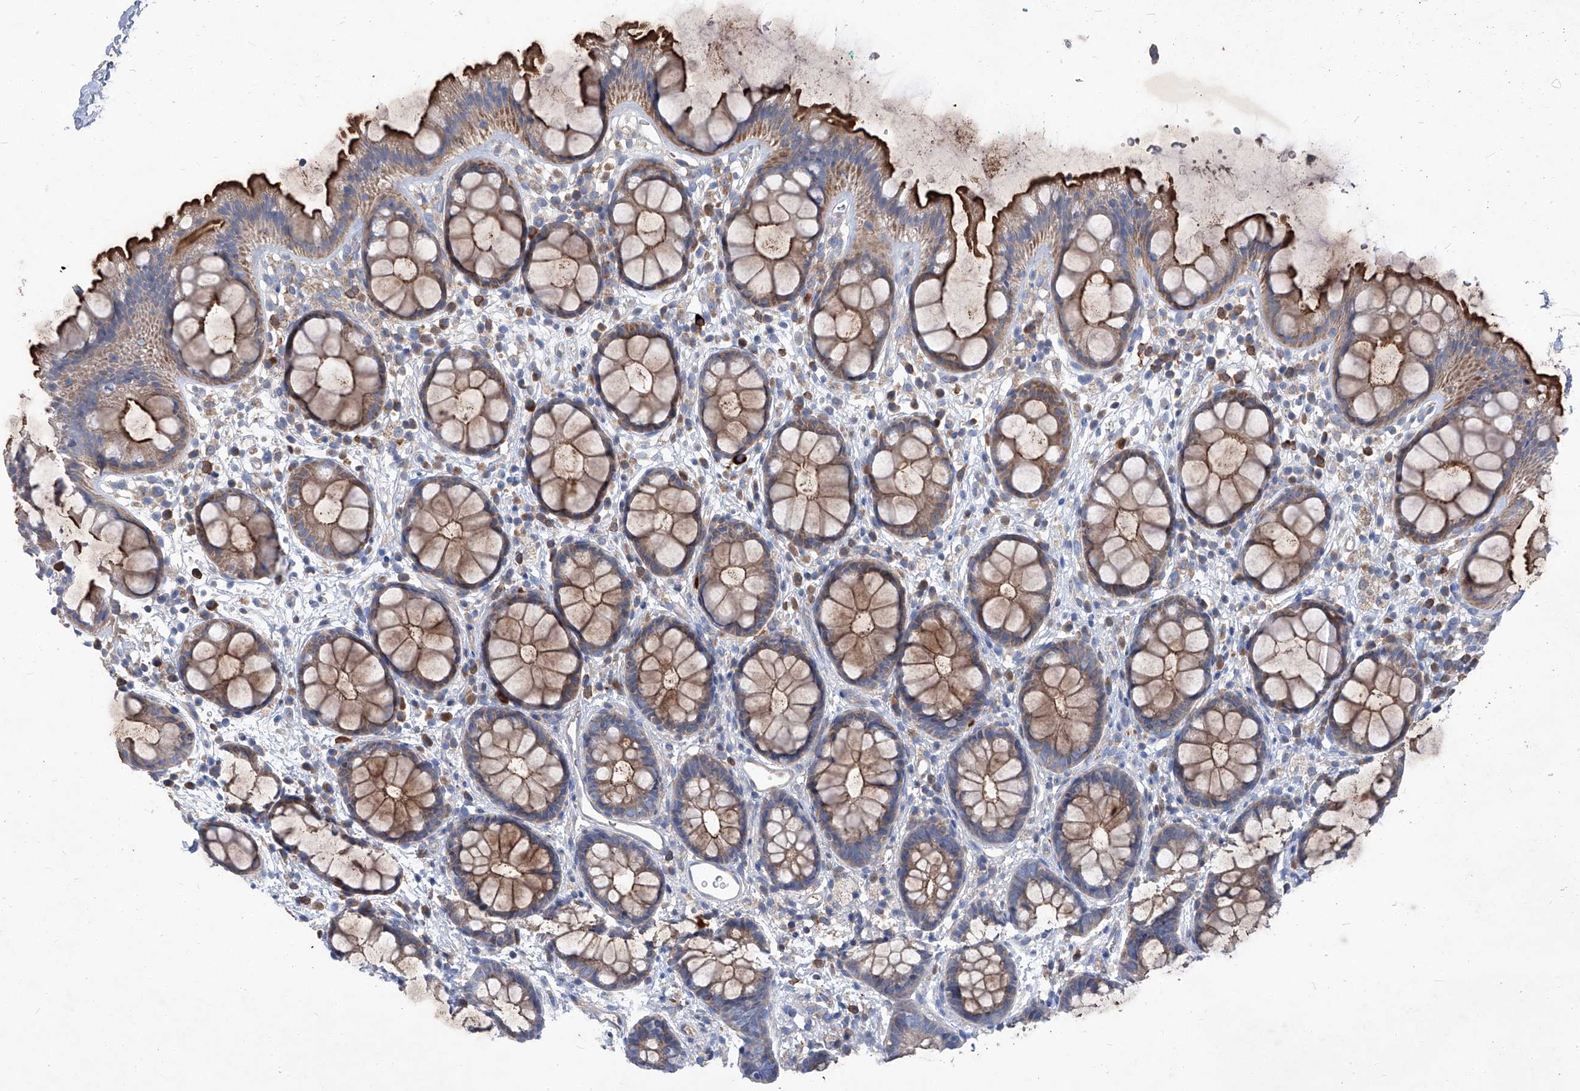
{"staining": {"intensity": "strong", "quantity": "25%-75%", "location": "cytoplasmic/membranous"}, "tissue": "rectum", "cell_type": "Glandular cells", "image_type": "normal", "snomed": [{"axis": "morphology", "description": "Normal tissue, NOS"}, {"axis": "topography", "description": "Rectum"}], "caption": "IHC image of unremarkable rectum: rectum stained using IHC exhibits high levels of strong protein expression localized specifically in the cytoplasmic/membranous of glandular cells, appearing as a cytoplasmic/membranous brown color.", "gene": "EPHA8", "patient": {"sex": "female", "age": 65}}